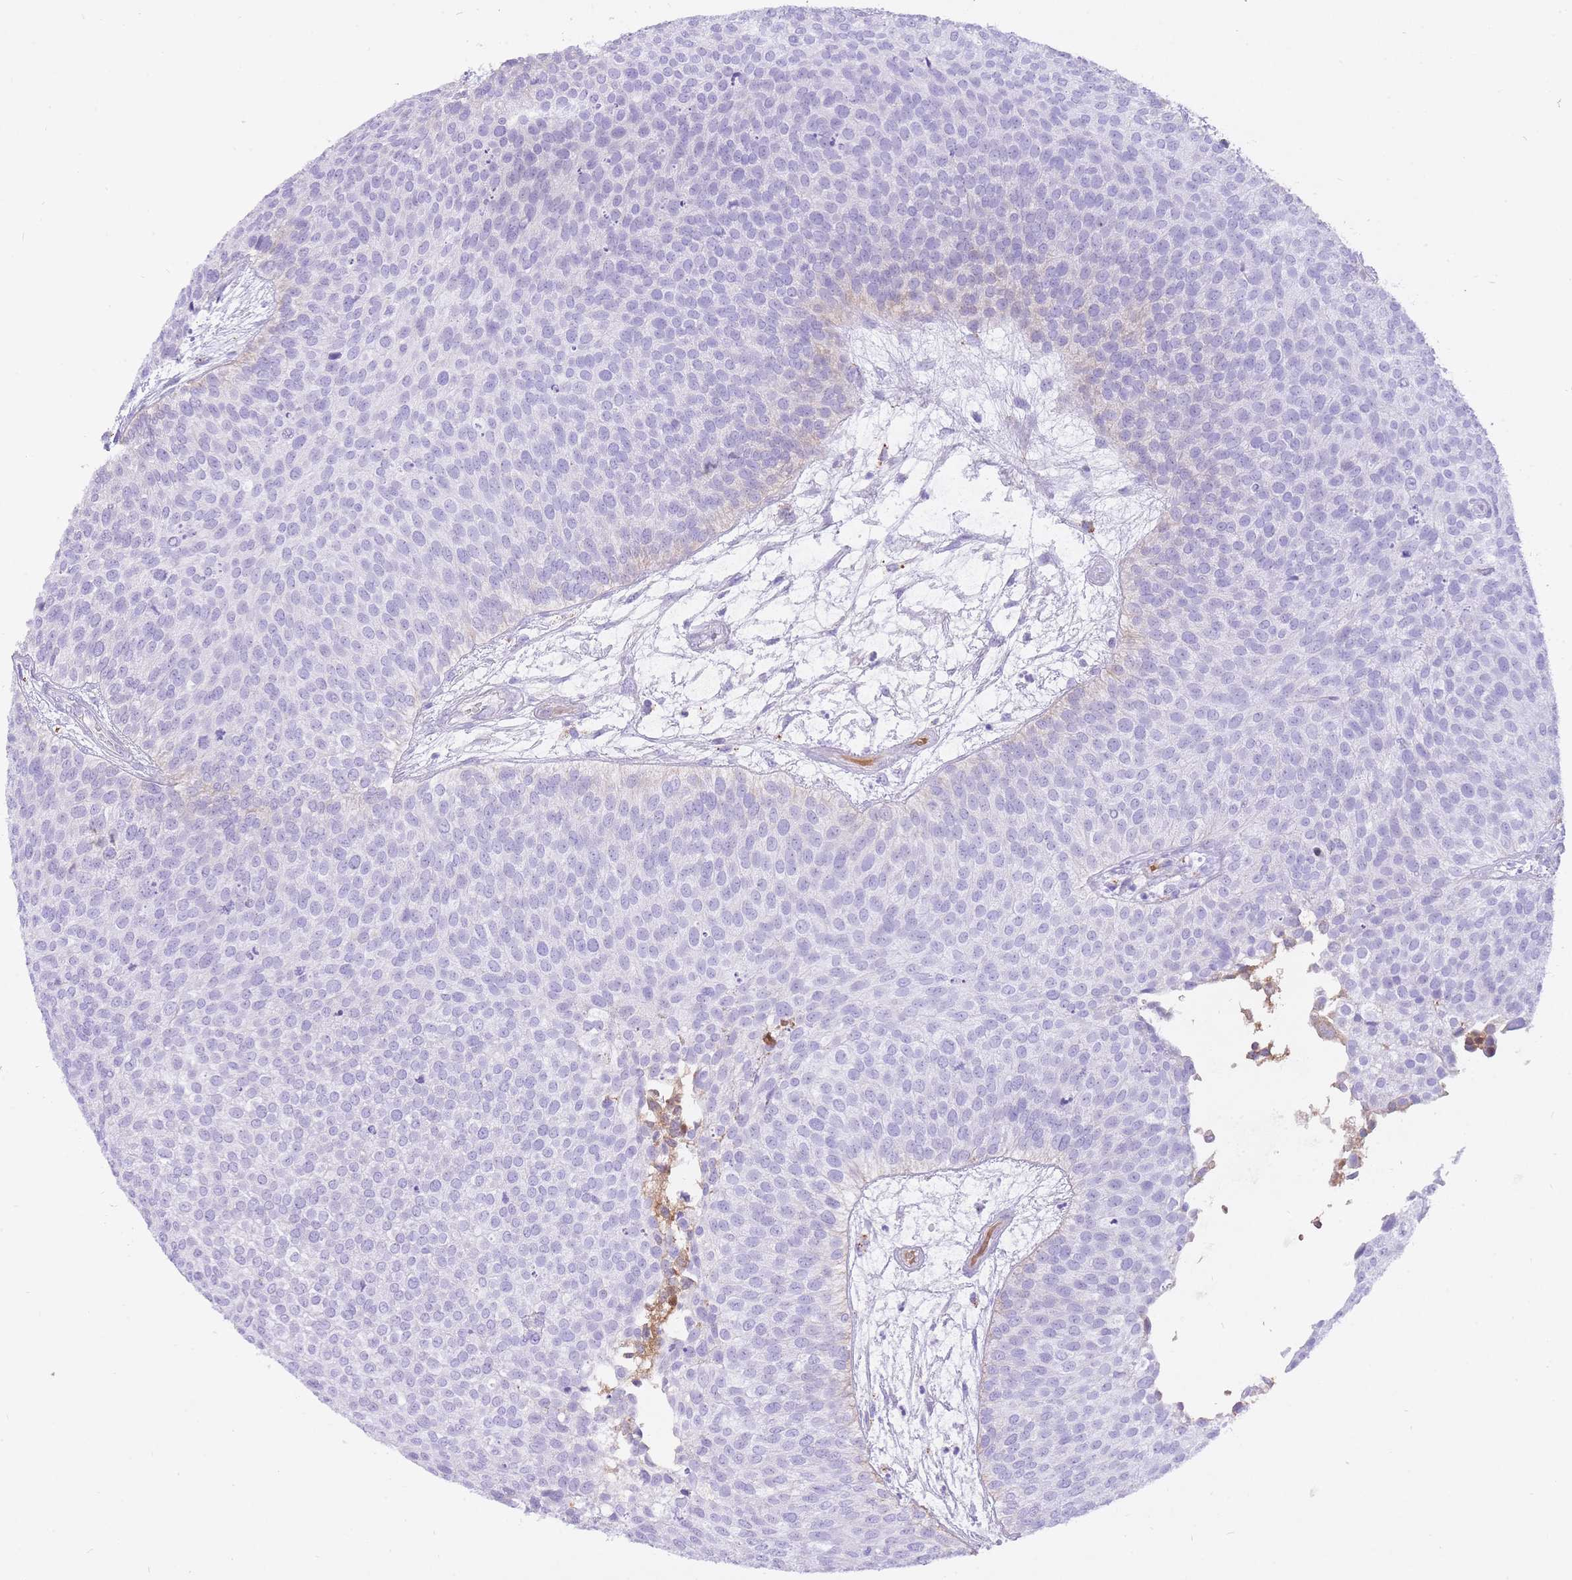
{"staining": {"intensity": "negative", "quantity": "none", "location": "none"}, "tissue": "urothelial cancer", "cell_type": "Tumor cells", "image_type": "cancer", "snomed": [{"axis": "morphology", "description": "Urothelial carcinoma, Low grade"}, {"axis": "topography", "description": "Urinary bladder"}], "caption": "Image shows no protein staining in tumor cells of urothelial cancer tissue. Brightfield microscopy of immunohistochemistry (IHC) stained with DAB (brown) and hematoxylin (blue), captured at high magnification.", "gene": "HRG", "patient": {"sex": "male", "age": 84}}